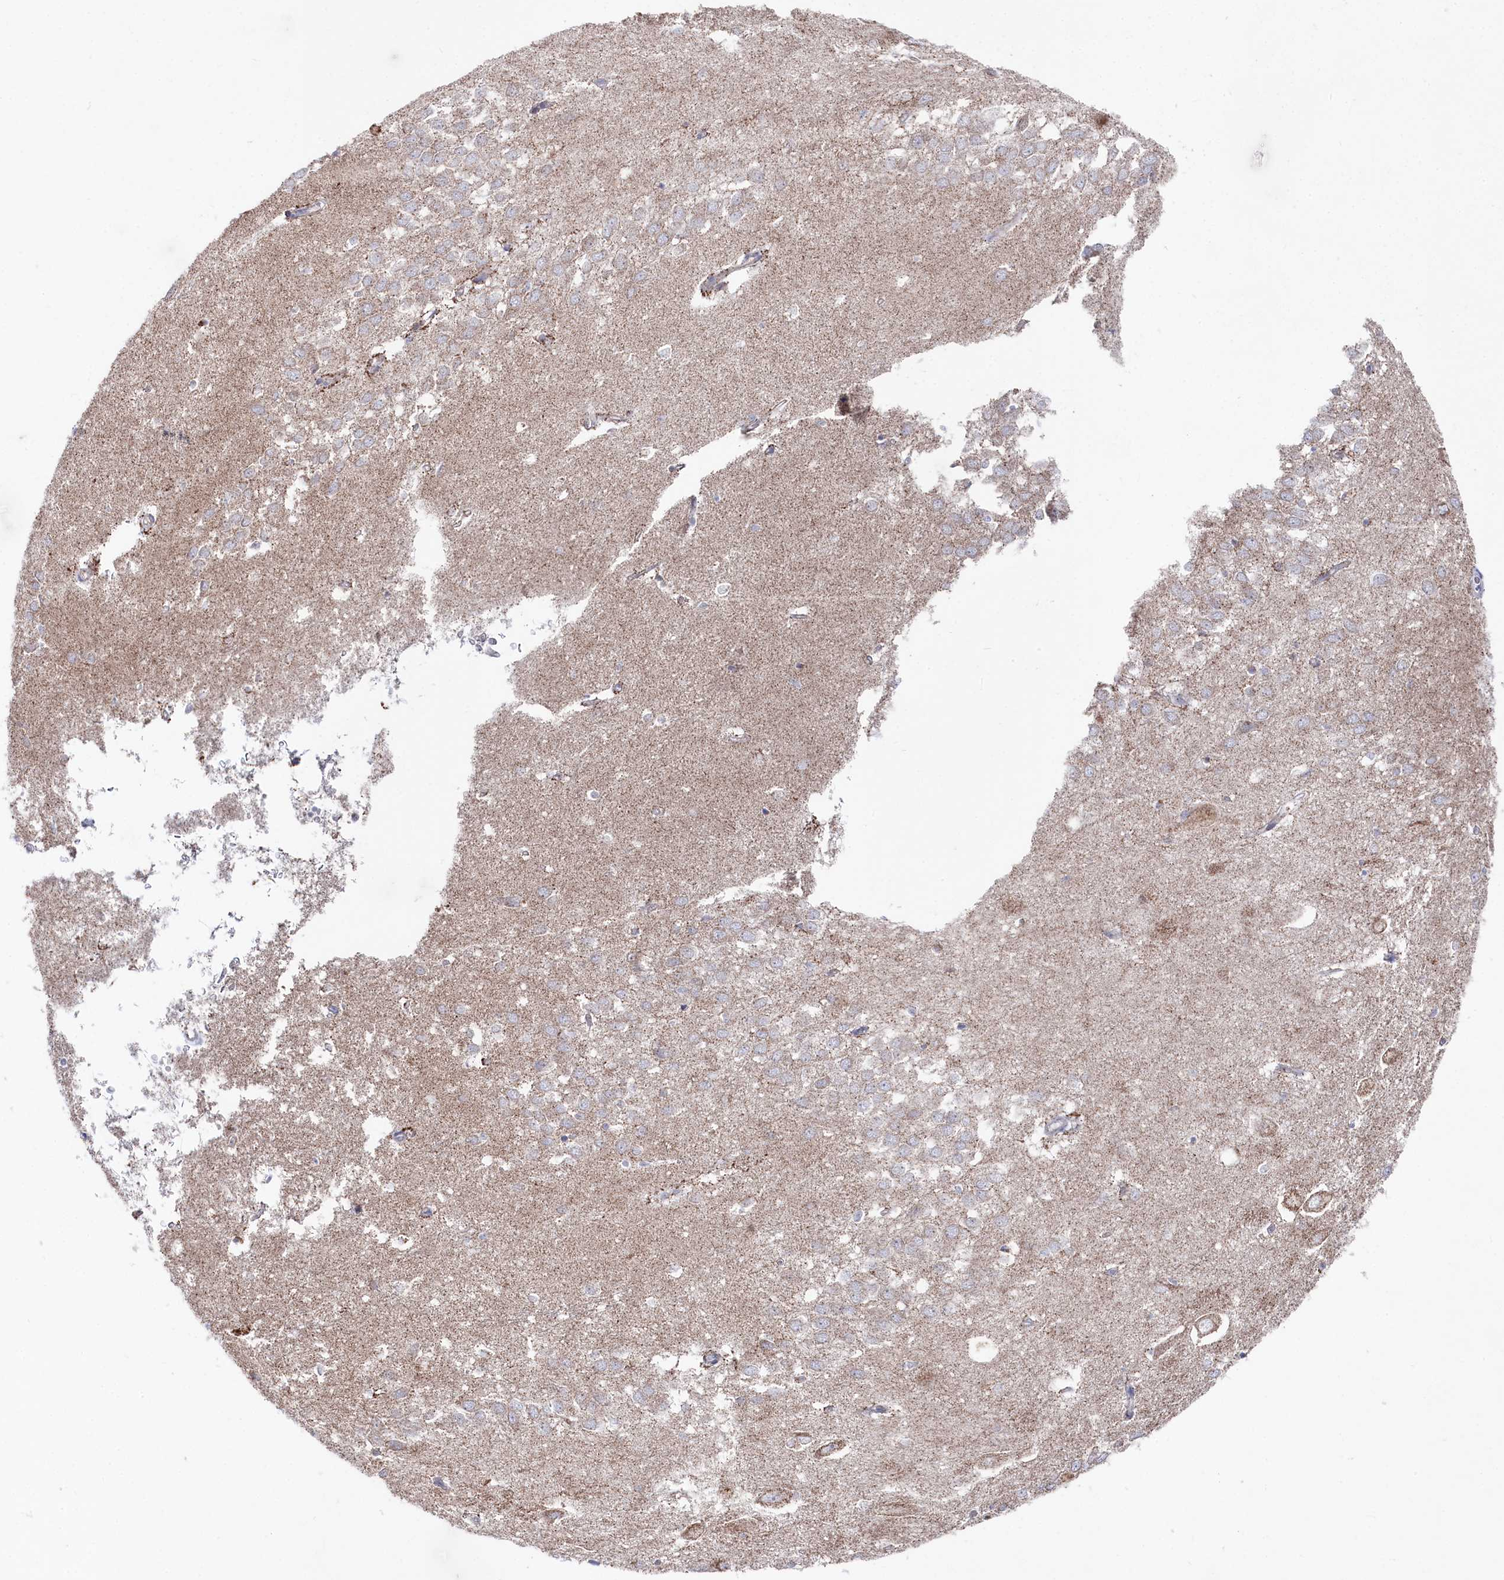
{"staining": {"intensity": "weak", "quantity": "<25%", "location": "cytoplasmic/membranous"}, "tissue": "hippocampus", "cell_type": "Glial cells", "image_type": "normal", "snomed": [{"axis": "morphology", "description": "Normal tissue, NOS"}, {"axis": "topography", "description": "Hippocampus"}], "caption": "The image reveals no staining of glial cells in normal hippocampus.", "gene": "GLS2", "patient": {"sex": "female", "age": 64}}